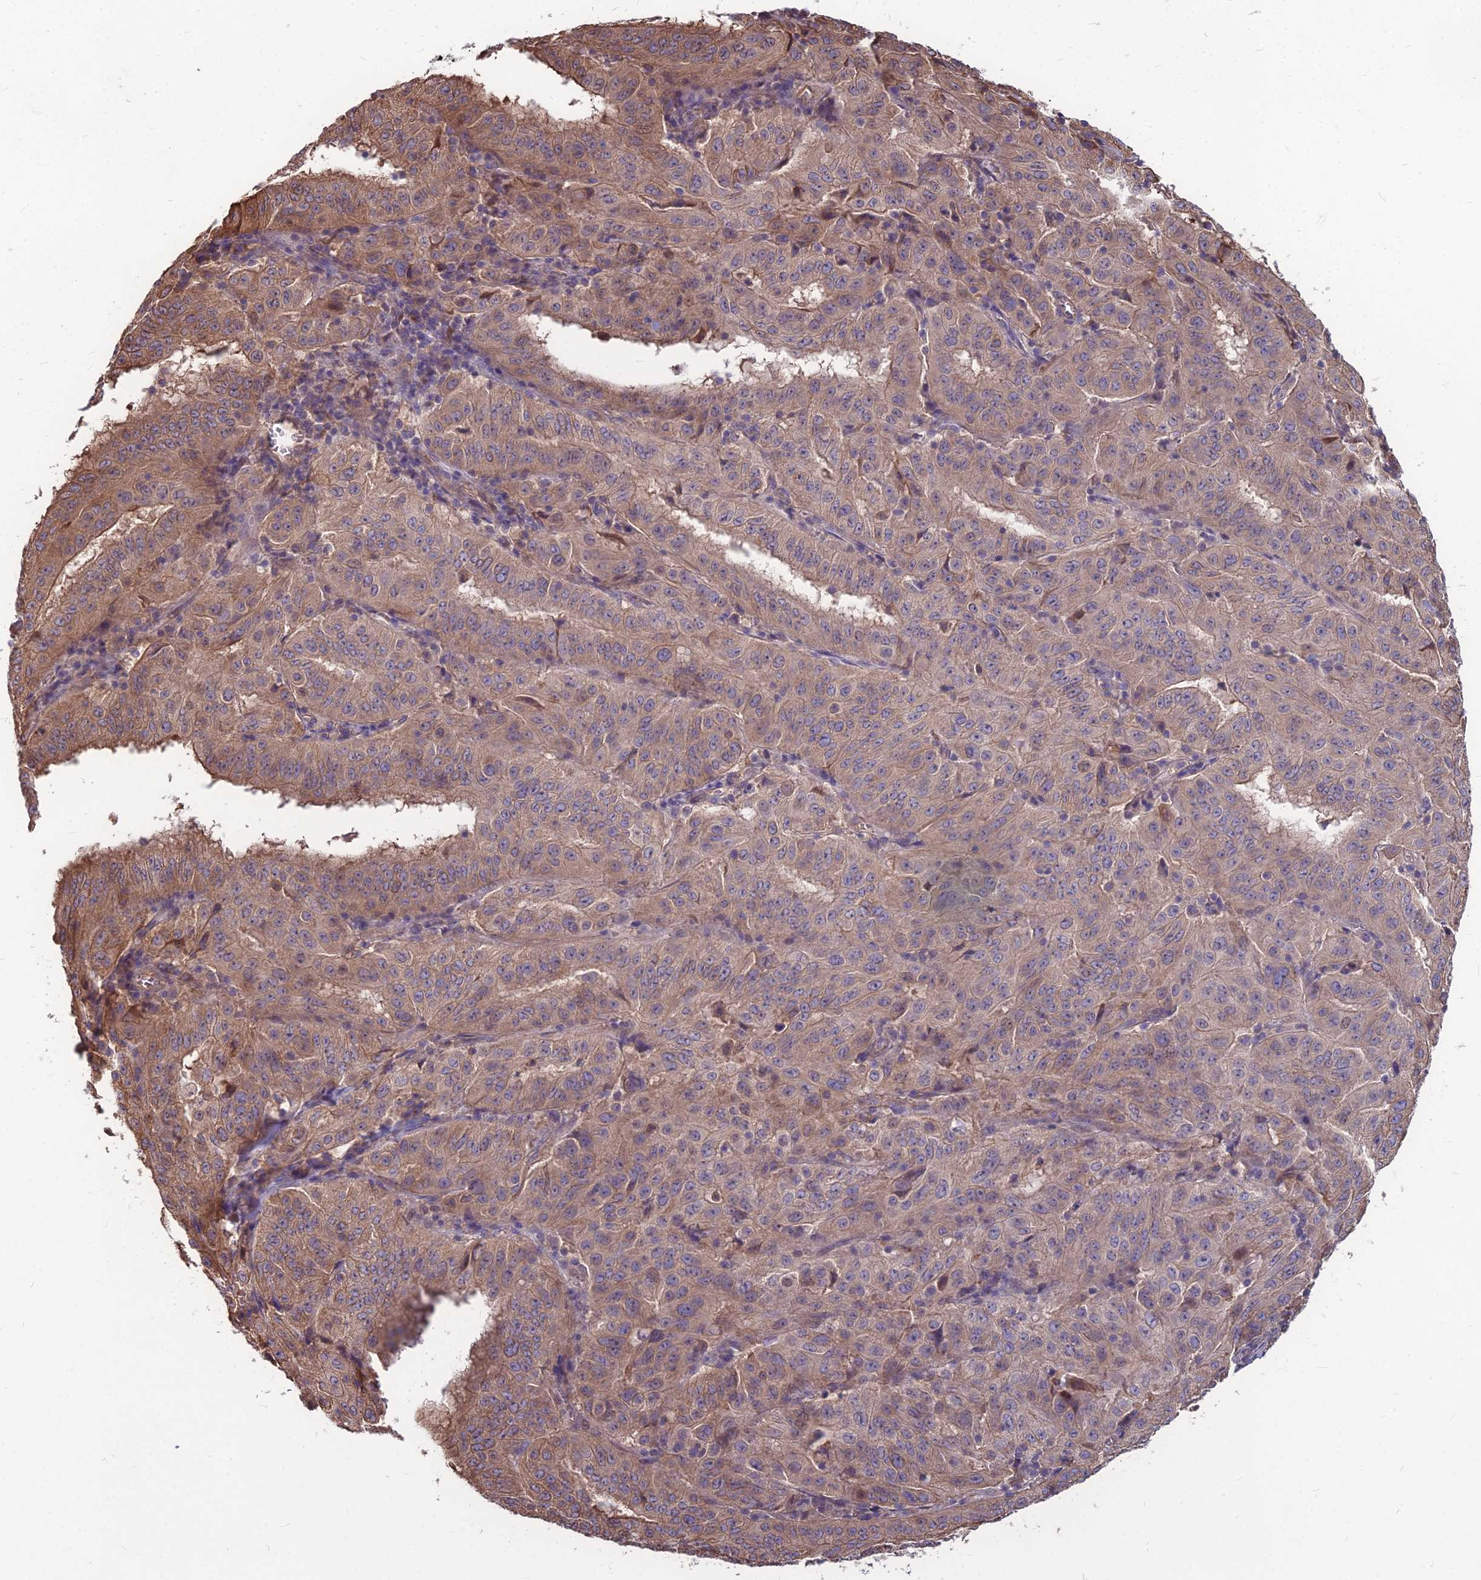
{"staining": {"intensity": "moderate", "quantity": "25%-75%", "location": "cytoplasmic/membranous"}, "tissue": "pancreatic cancer", "cell_type": "Tumor cells", "image_type": "cancer", "snomed": [{"axis": "morphology", "description": "Adenocarcinoma, NOS"}, {"axis": "topography", "description": "Pancreas"}], "caption": "Tumor cells exhibit medium levels of moderate cytoplasmic/membranous staining in about 25%-75% of cells in human pancreatic cancer.", "gene": "LSM6", "patient": {"sex": "male", "age": 63}}